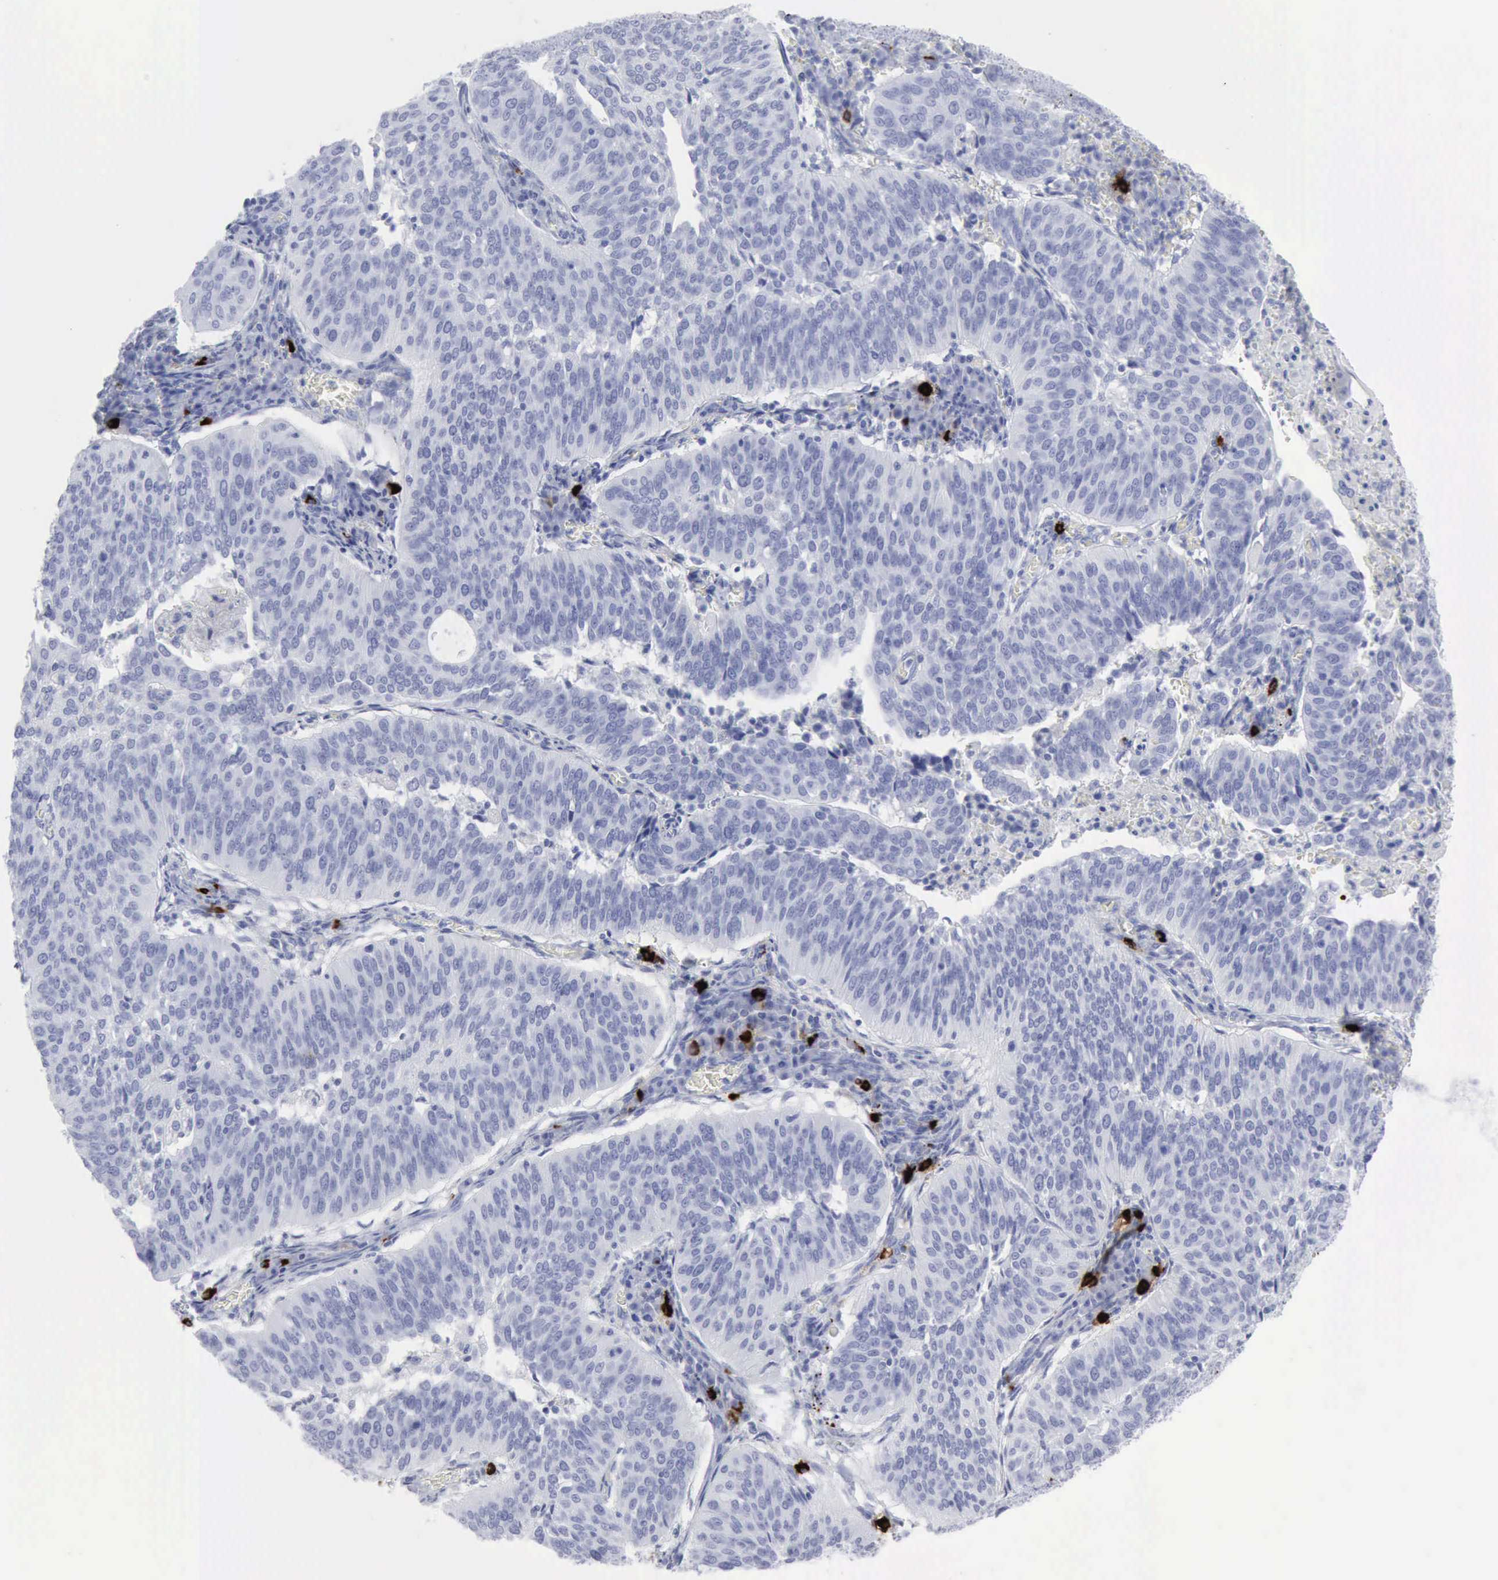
{"staining": {"intensity": "negative", "quantity": "none", "location": "none"}, "tissue": "cervical cancer", "cell_type": "Tumor cells", "image_type": "cancer", "snomed": [{"axis": "morphology", "description": "Squamous cell carcinoma, NOS"}, {"axis": "topography", "description": "Cervix"}], "caption": "Micrograph shows no protein positivity in tumor cells of squamous cell carcinoma (cervical) tissue. The staining is performed using DAB (3,3'-diaminobenzidine) brown chromogen with nuclei counter-stained in using hematoxylin.", "gene": "CMA1", "patient": {"sex": "female", "age": 39}}